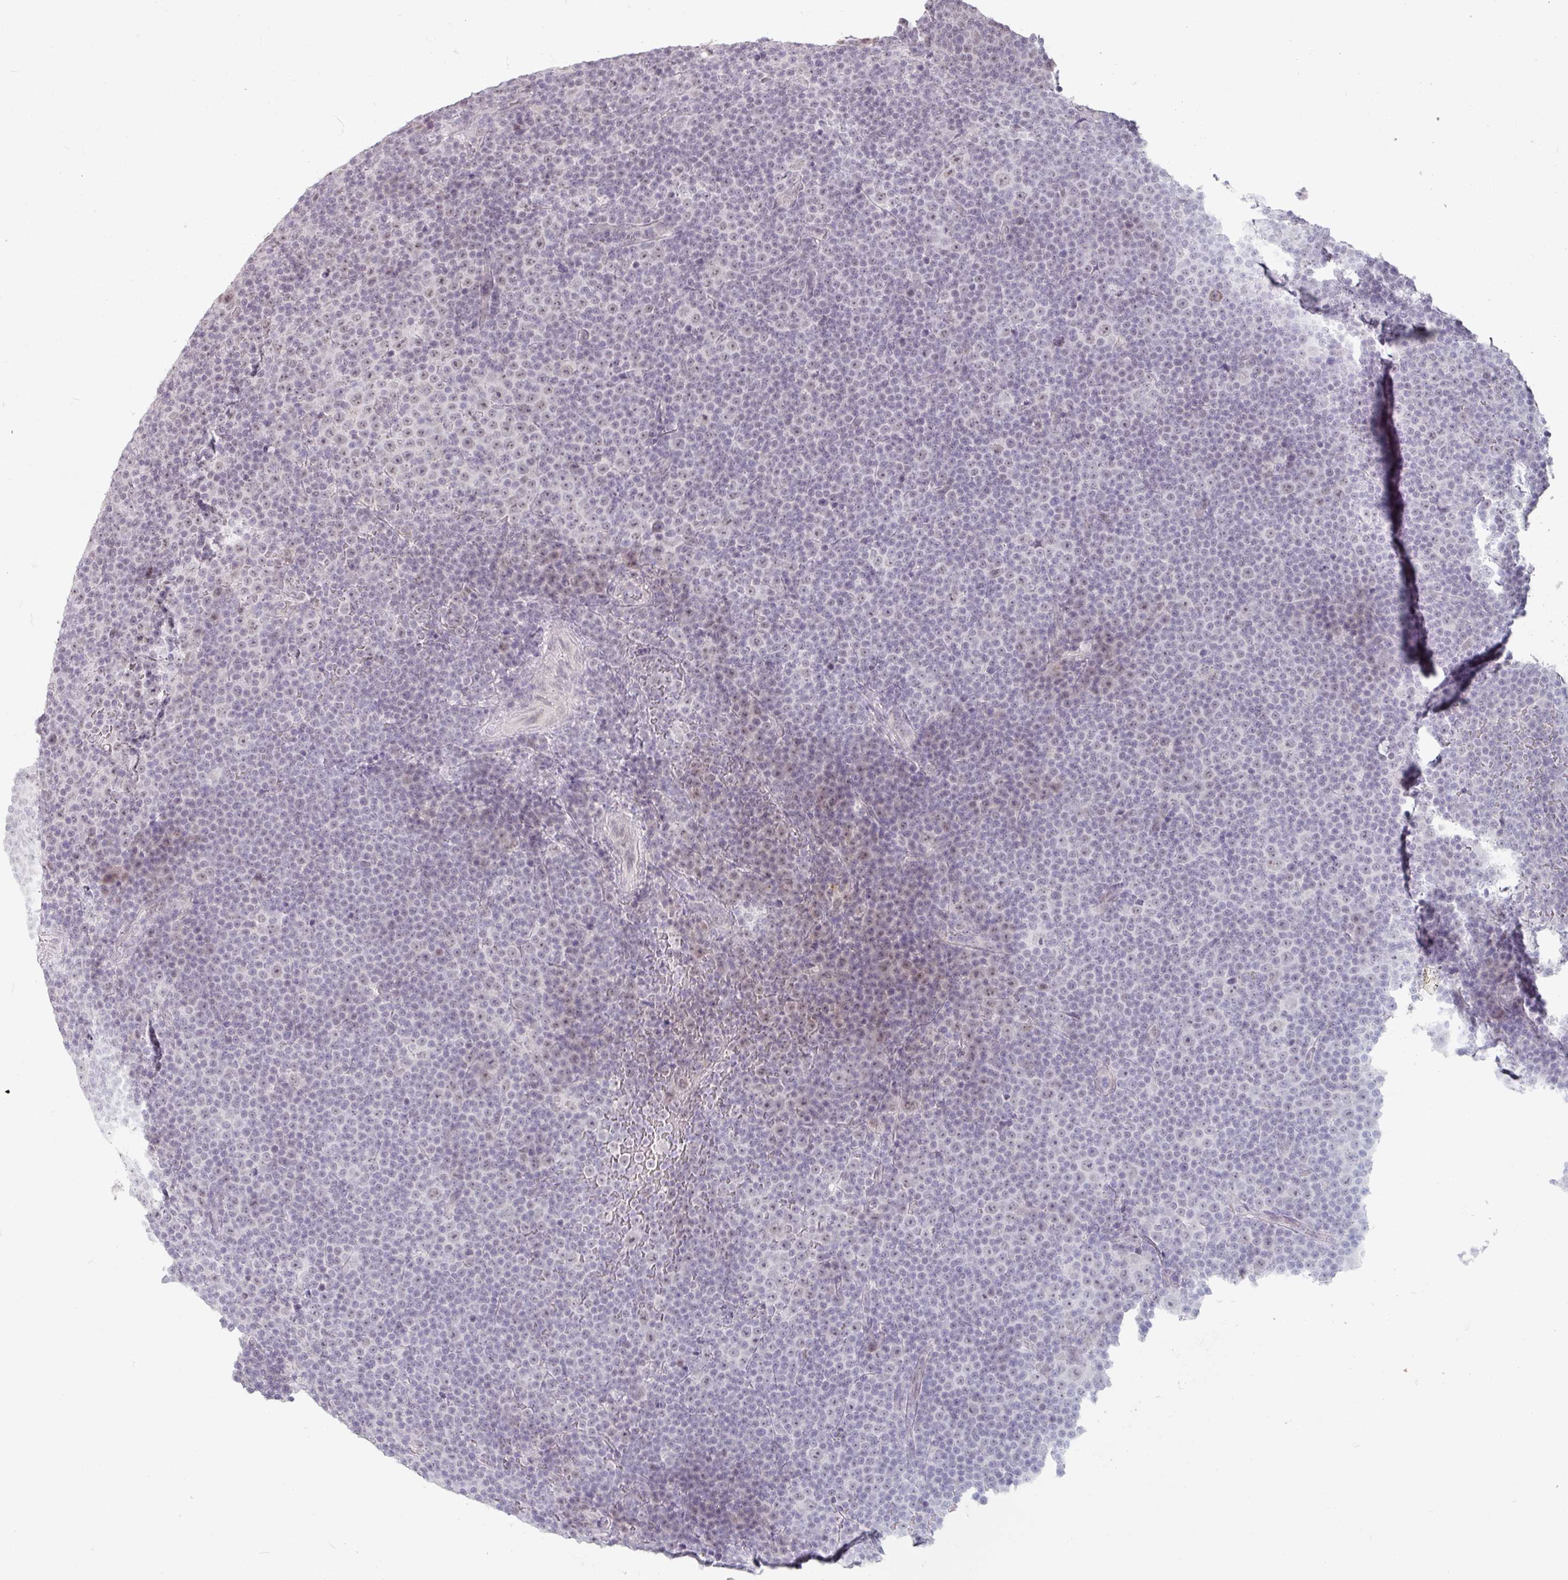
{"staining": {"intensity": "negative", "quantity": "none", "location": "none"}, "tissue": "lymphoma", "cell_type": "Tumor cells", "image_type": "cancer", "snomed": [{"axis": "morphology", "description": "Malignant lymphoma, non-Hodgkin's type, Low grade"}, {"axis": "topography", "description": "Lymph node"}], "caption": "DAB immunohistochemical staining of human lymphoma exhibits no significant staining in tumor cells.", "gene": "SPRR1A", "patient": {"sex": "female", "age": 67}}